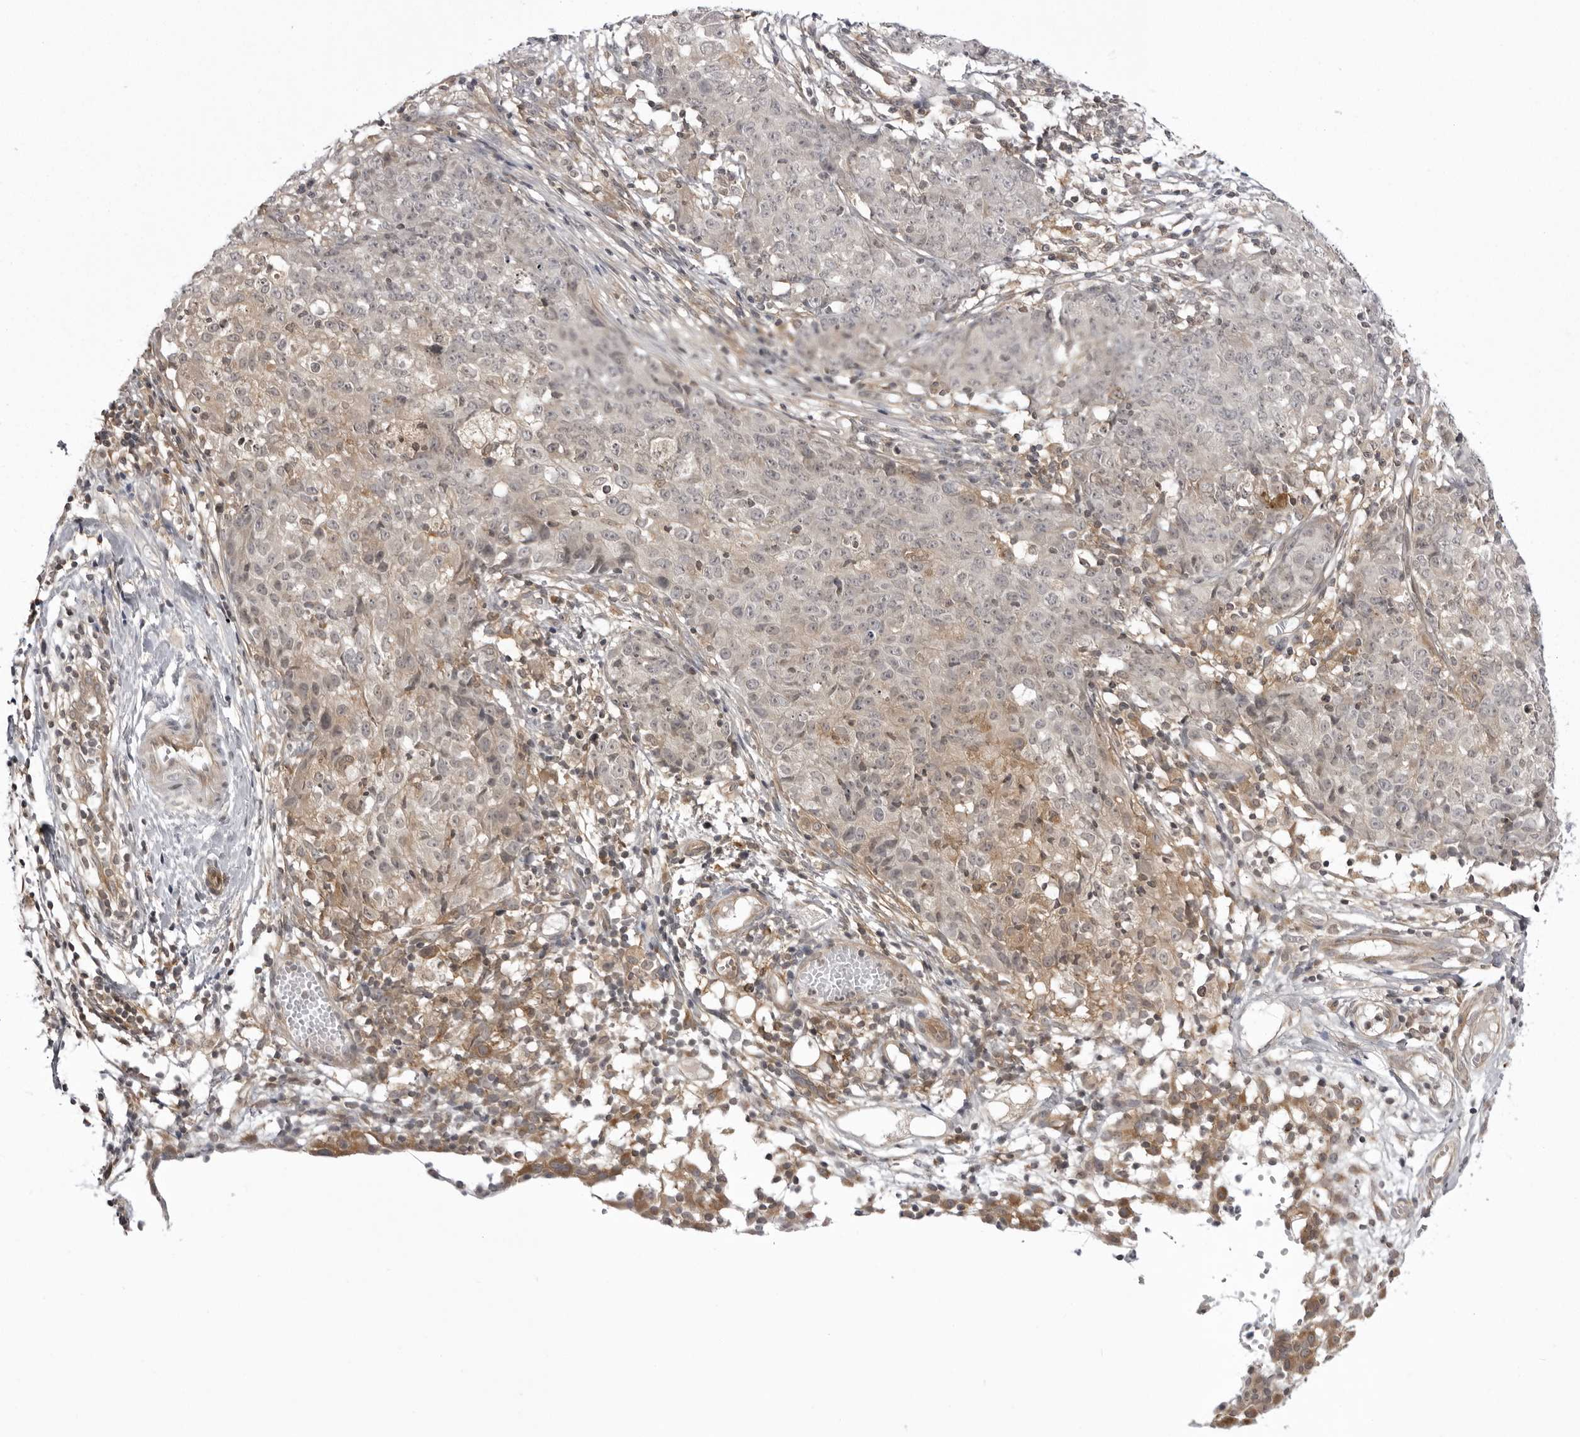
{"staining": {"intensity": "weak", "quantity": "<25%", "location": "cytoplasmic/membranous"}, "tissue": "ovarian cancer", "cell_type": "Tumor cells", "image_type": "cancer", "snomed": [{"axis": "morphology", "description": "Carcinoma, endometroid"}, {"axis": "topography", "description": "Ovary"}], "caption": "Protein analysis of ovarian cancer demonstrates no significant expression in tumor cells.", "gene": "USP43", "patient": {"sex": "female", "age": 42}}